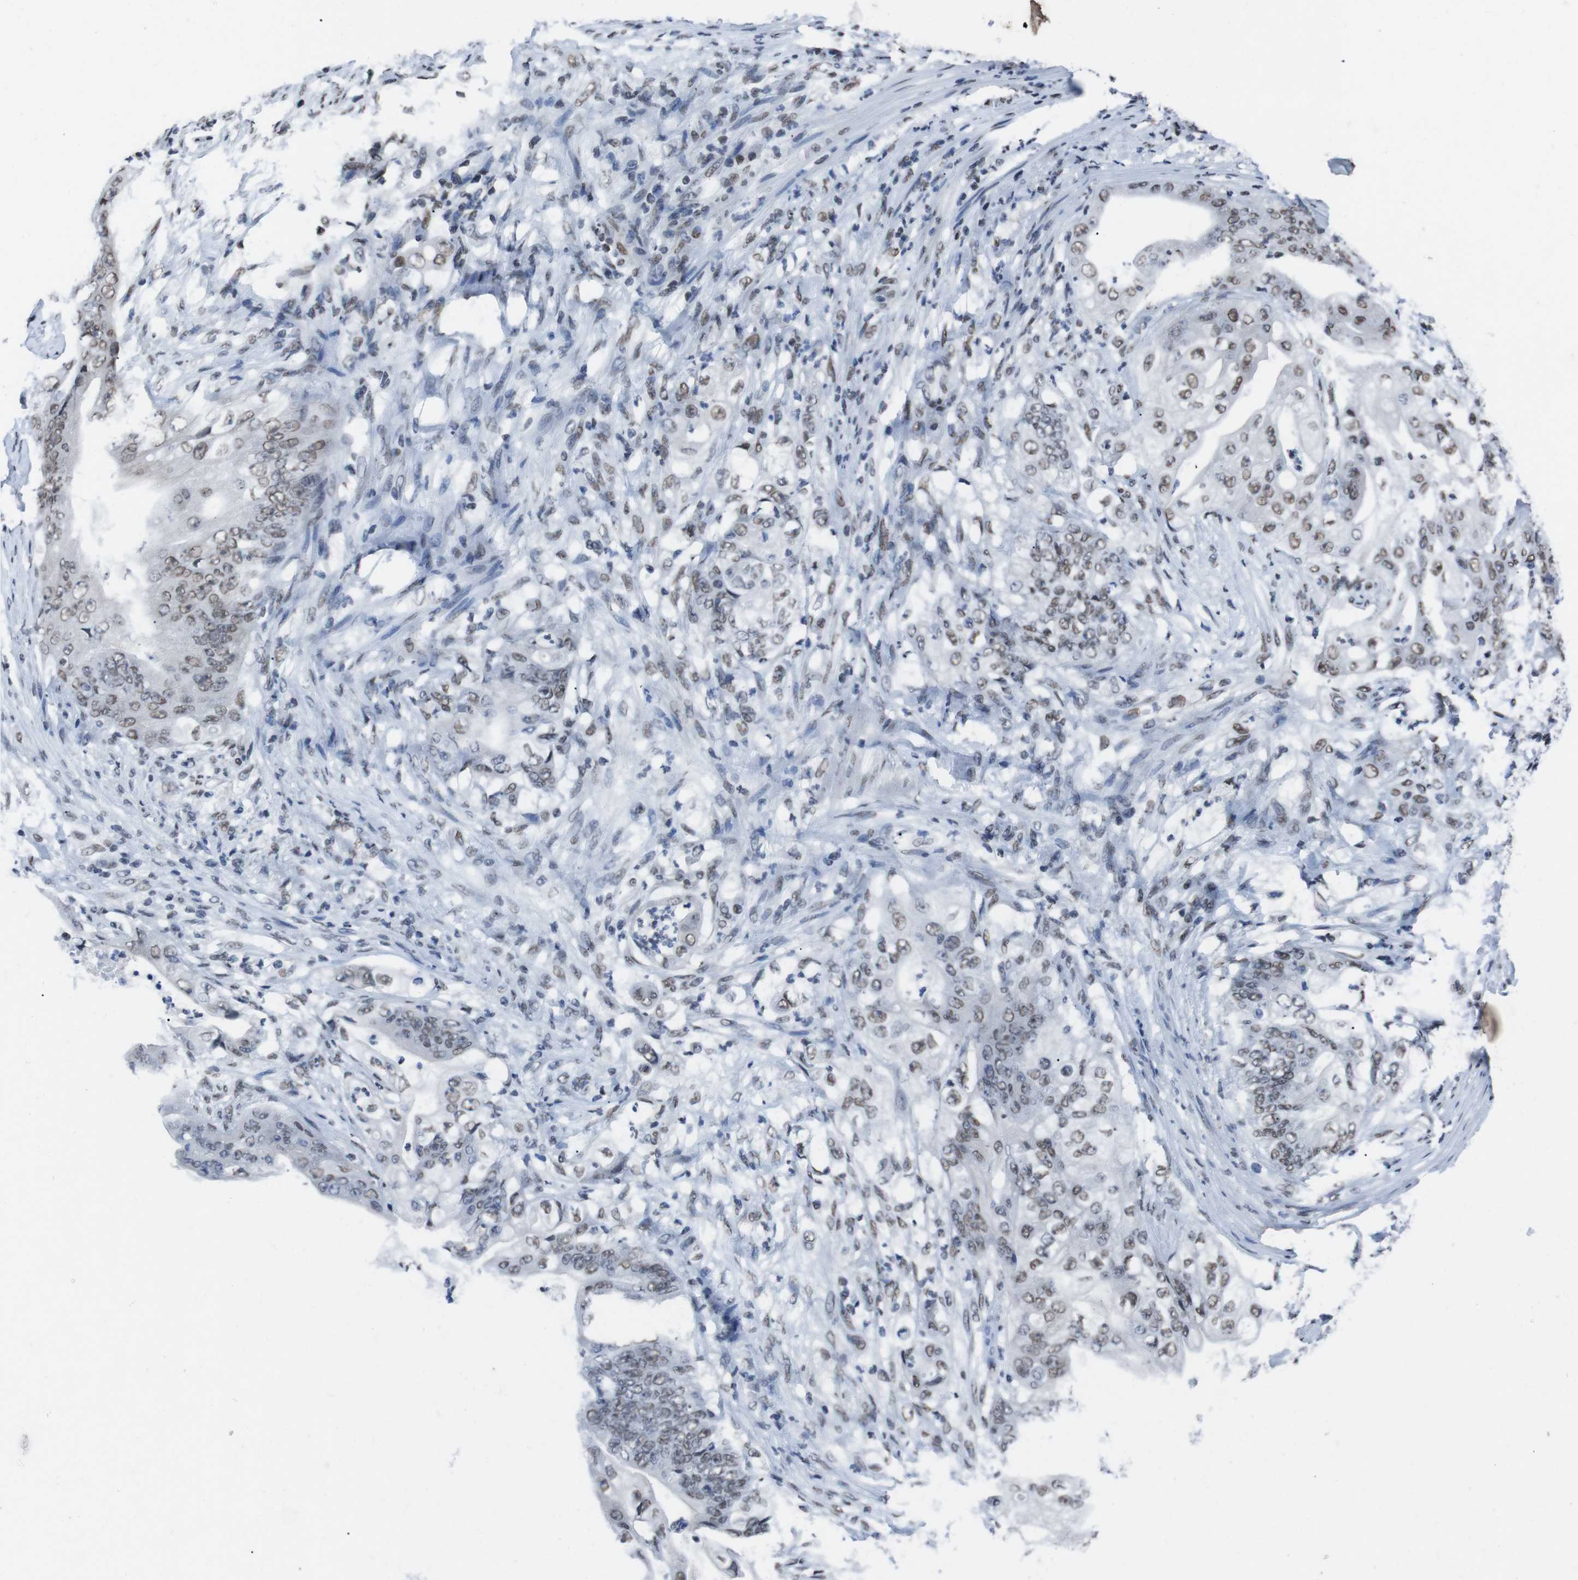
{"staining": {"intensity": "weak", "quantity": ">75%", "location": "nuclear"}, "tissue": "stomach cancer", "cell_type": "Tumor cells", "image_type": "cancer", "snomed": [{"axis": "morphology", "description": "Adenocarcinoma, NOS"}, {"axis": "topography", "description": "Stomach"}], "caption": "A high-resolution image shows IHC staining of adenocarcinoma (stomach), which displays weak nuclear positivity in approximately >75% of tumor cells.", "gene": "PIP4P2", "patient": {"sex": "female", "age": 73}}